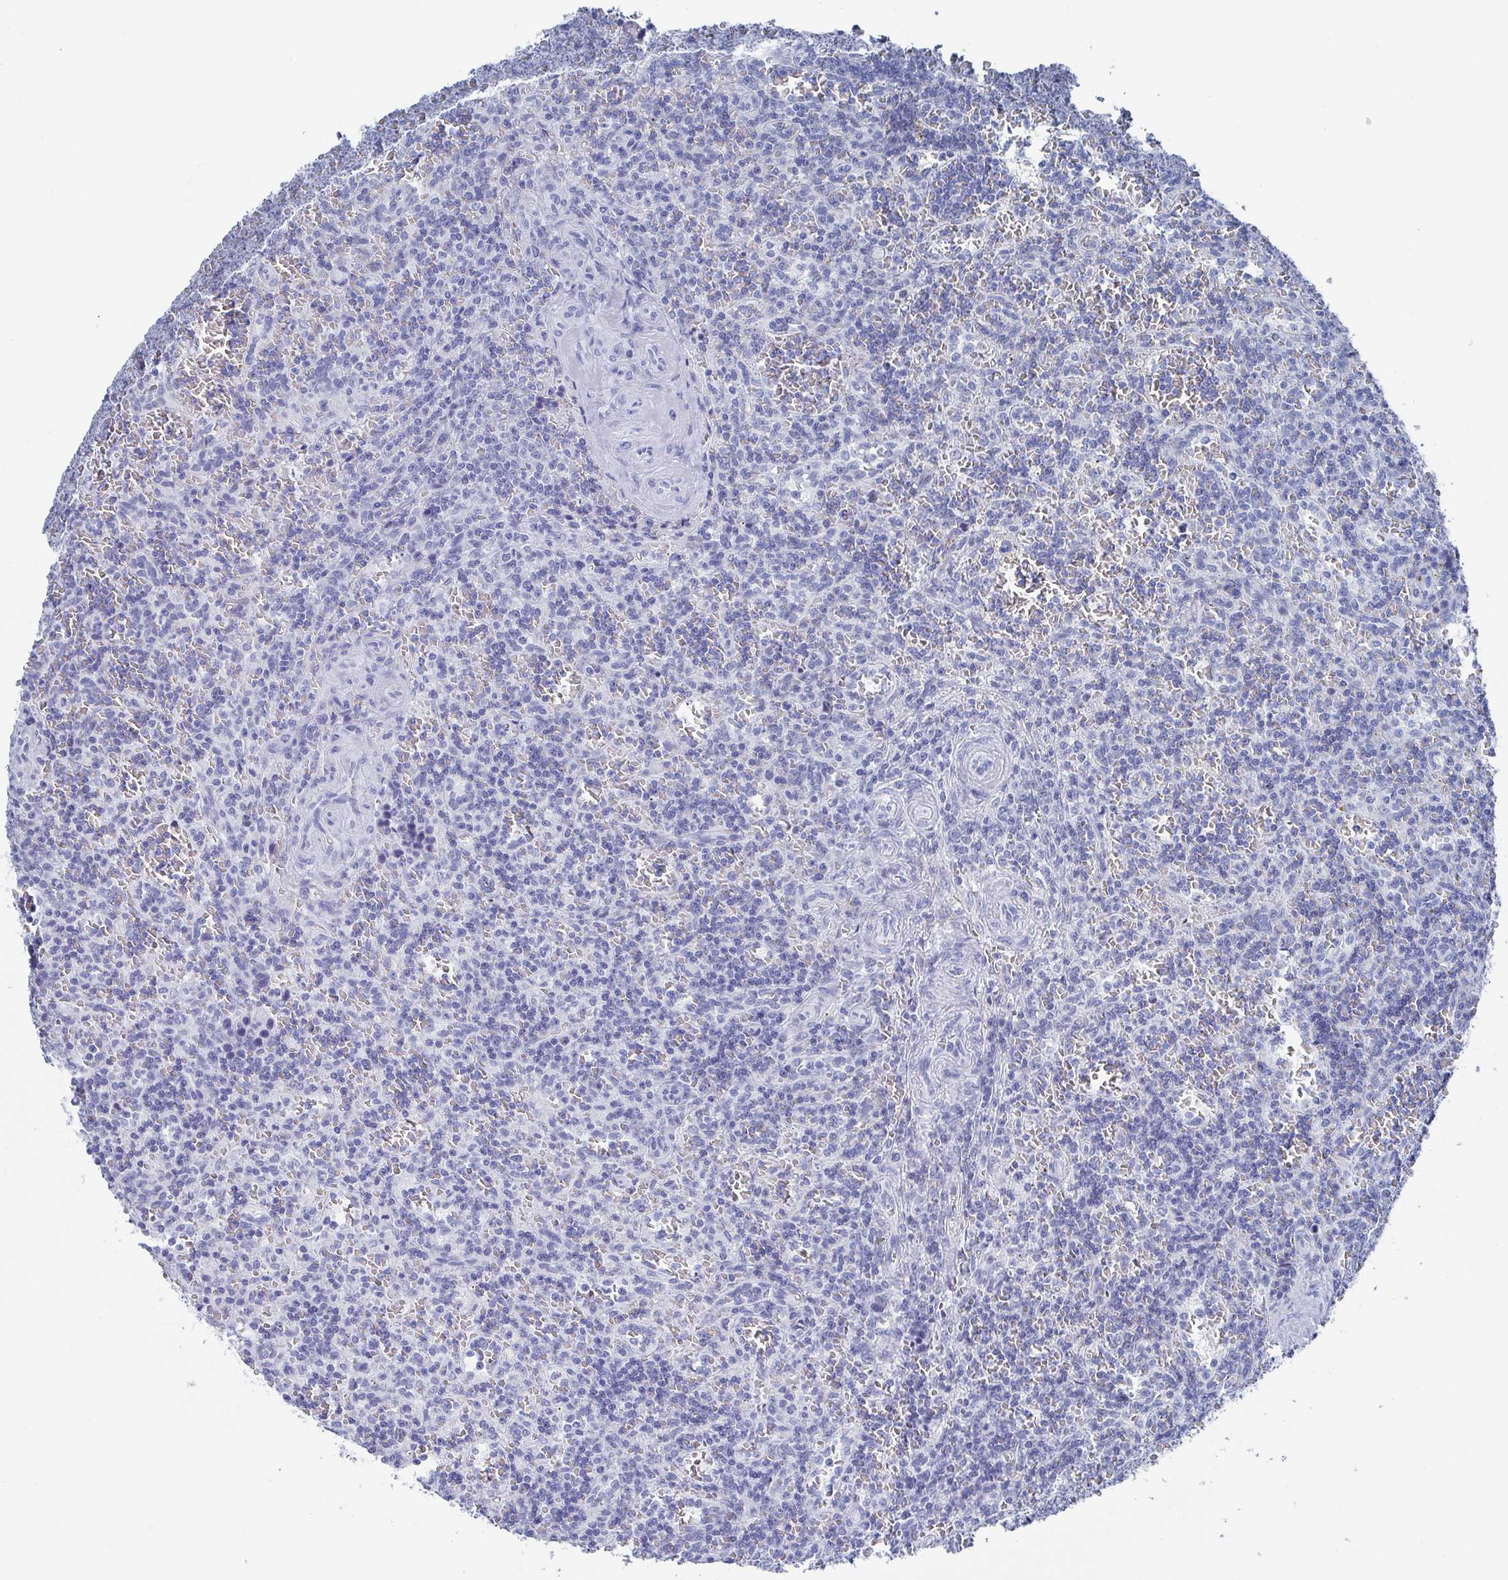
{"staining": {"intensity": "negative", "quantity": "none", "location": "none"}, "tissue": "lymphoma", "cell_type": "Tumor cells", "image_type": "cancer", "snomed": [{"axis": "morphology", "description": "Malignant lymphoma, non-Hodgkin's type, Low grade"}, {"axis": "topography", "description": "Spleen"}], "caption": "The immunohistochemistry (IHC) image has no significant expression in tumor cells of malignant lymphoma, non-Hodgkin's type (low-grade) tissue.", "gene": "CAMKV", "patient": {"sex": "male", "age": 73}}